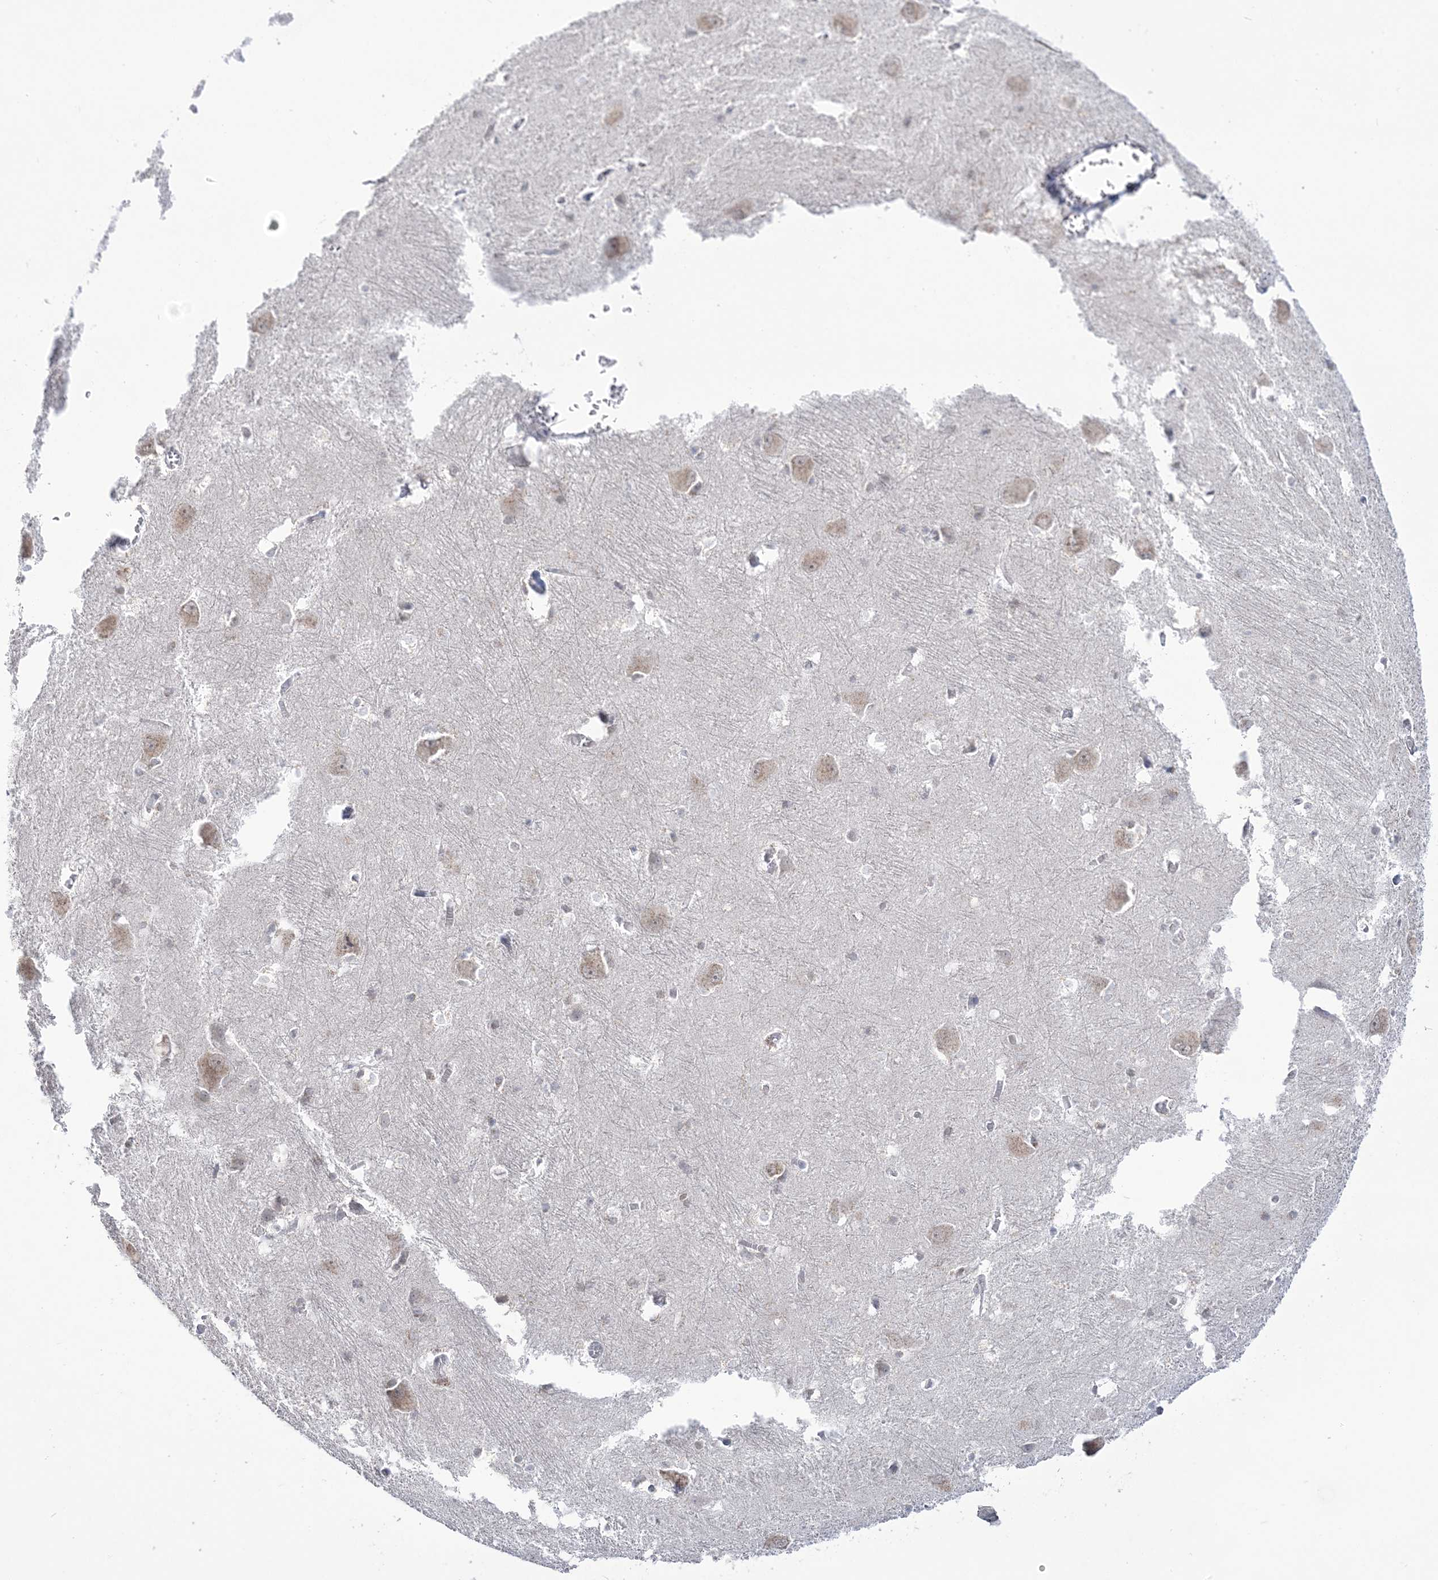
{"staining": {"intensity": "negative", "quantity": "none", "location": "none"}, "tissue": "caudate", "cell_type": "Glial cells", "image_type": "normal", "snomed": [{"axis": "morphology", "description": "Normal tissue, NOS"}, {"axis": "topography", "description": "Lateral ventricle wall"}], "caption": "DAB (3,3'-diaminobenzidine) immunohistochemical staining of normal caudate reveals no significant positivity in glial cells.", "gene": "DDX21", "patient": {"sex": "male", "age": 37}}